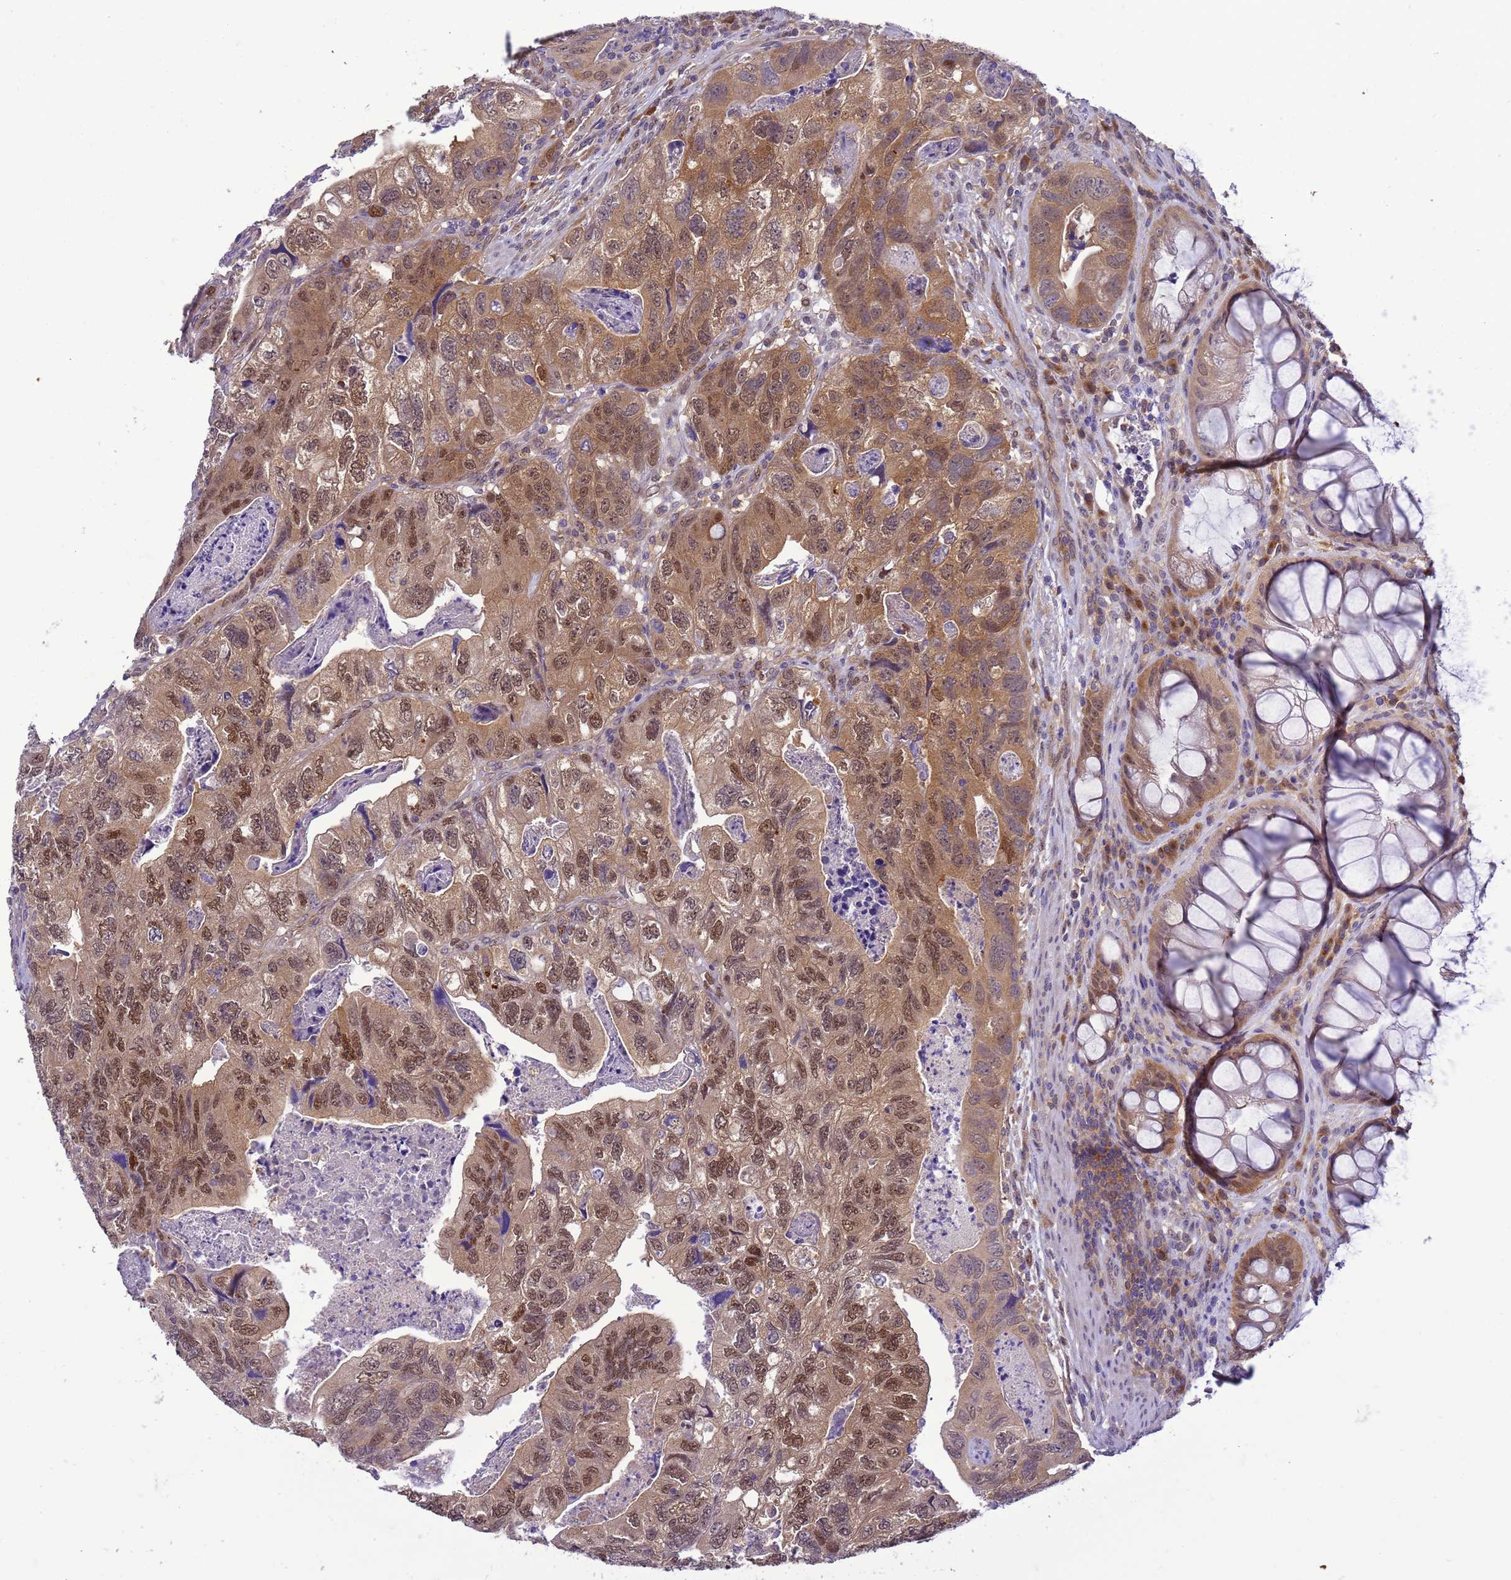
{"staining": {"intensity": "moderate", "quantity": ">75%", "location": "cytoplasmic/membranous,nuclear"}, "tissue": "colorectal cancer", "cell_type": "Tumor cells", "image_type": "cancer", "snomed": [{"axis": "morphology", "description": "Adenocarcinoma, NOS"}, {"axis": "topography", "description": "Rectum"}], "caption": "A brown stain labels moderate cytoplasmic/membranous and nuclear positivity of a protein in human colorectal adenocarcinoma tumor cells. (Brightfield microscopy of DAB IHC at high magnification).", "gene": "DDI2", "patient": {"sex": "male", "age": 63}}